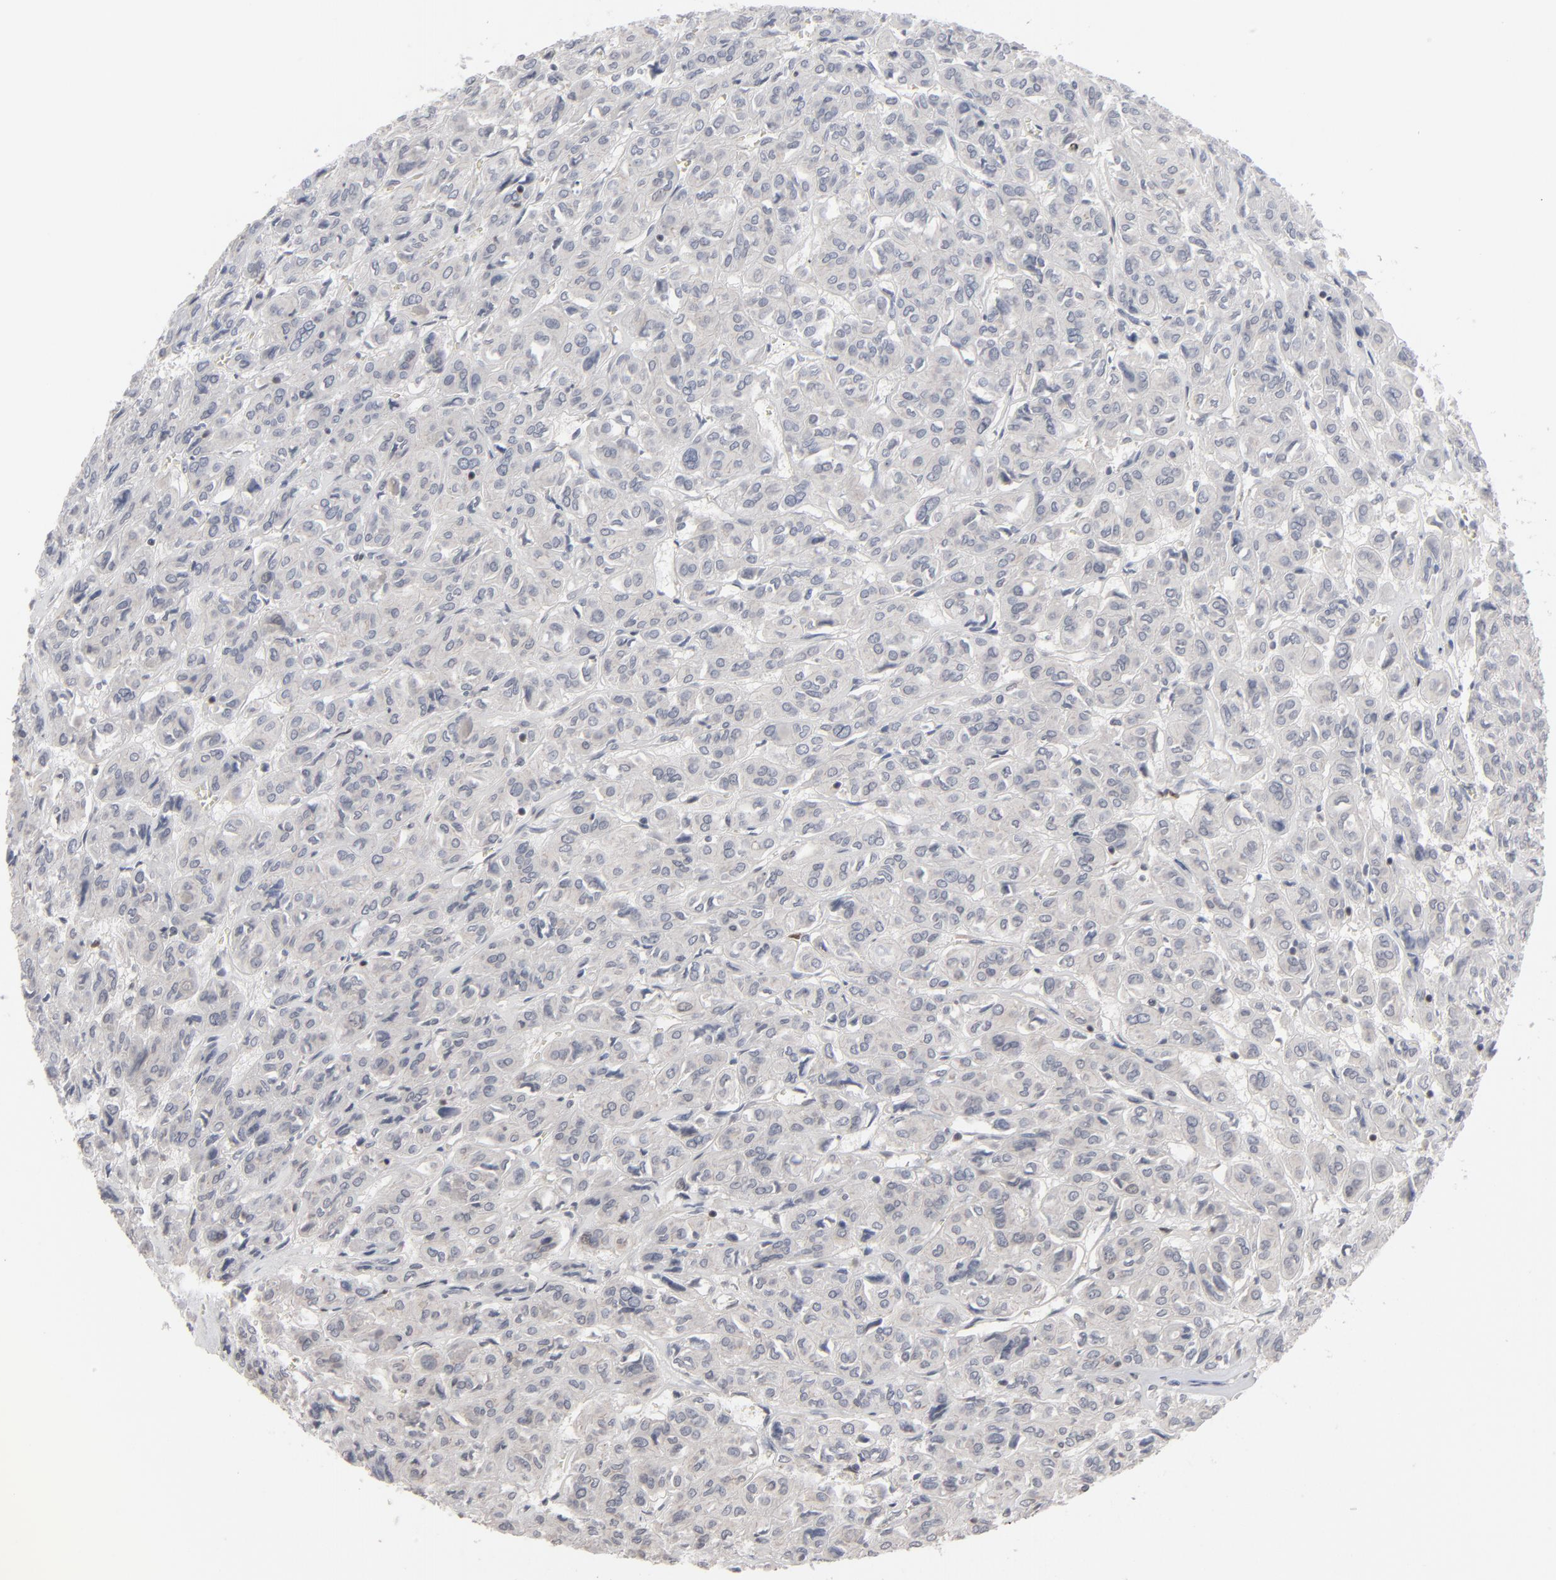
{"staining": {"intensity": "negative", "quantity": "none", "location": "none"}, "tissue": "thyroid cancer", "cell_type": "Tumor cells", "image_type": "cancer", "snomed": [{"axis": "morphology", "description": "Follicular adenoma carcinoma, NOS"}, {"axis": "topography", "description": "Thyroid gland"}], "caption": "Immunohistochemistry (IHC) photomicrograph of neoplastic tissue: thyroid follicular adenoma carcinoma stained with DAB demonstrates no significant protein staining in tumor cells. (Stains: DAB (3,3'-diaminobenzidine) immunohistochemistry (IHC) with hematoxylin counter stain, Microscopy: brightfield microscopy at high magnification).", "gene": "STAT4", "patient": {"sex": "female", "age": 71}}